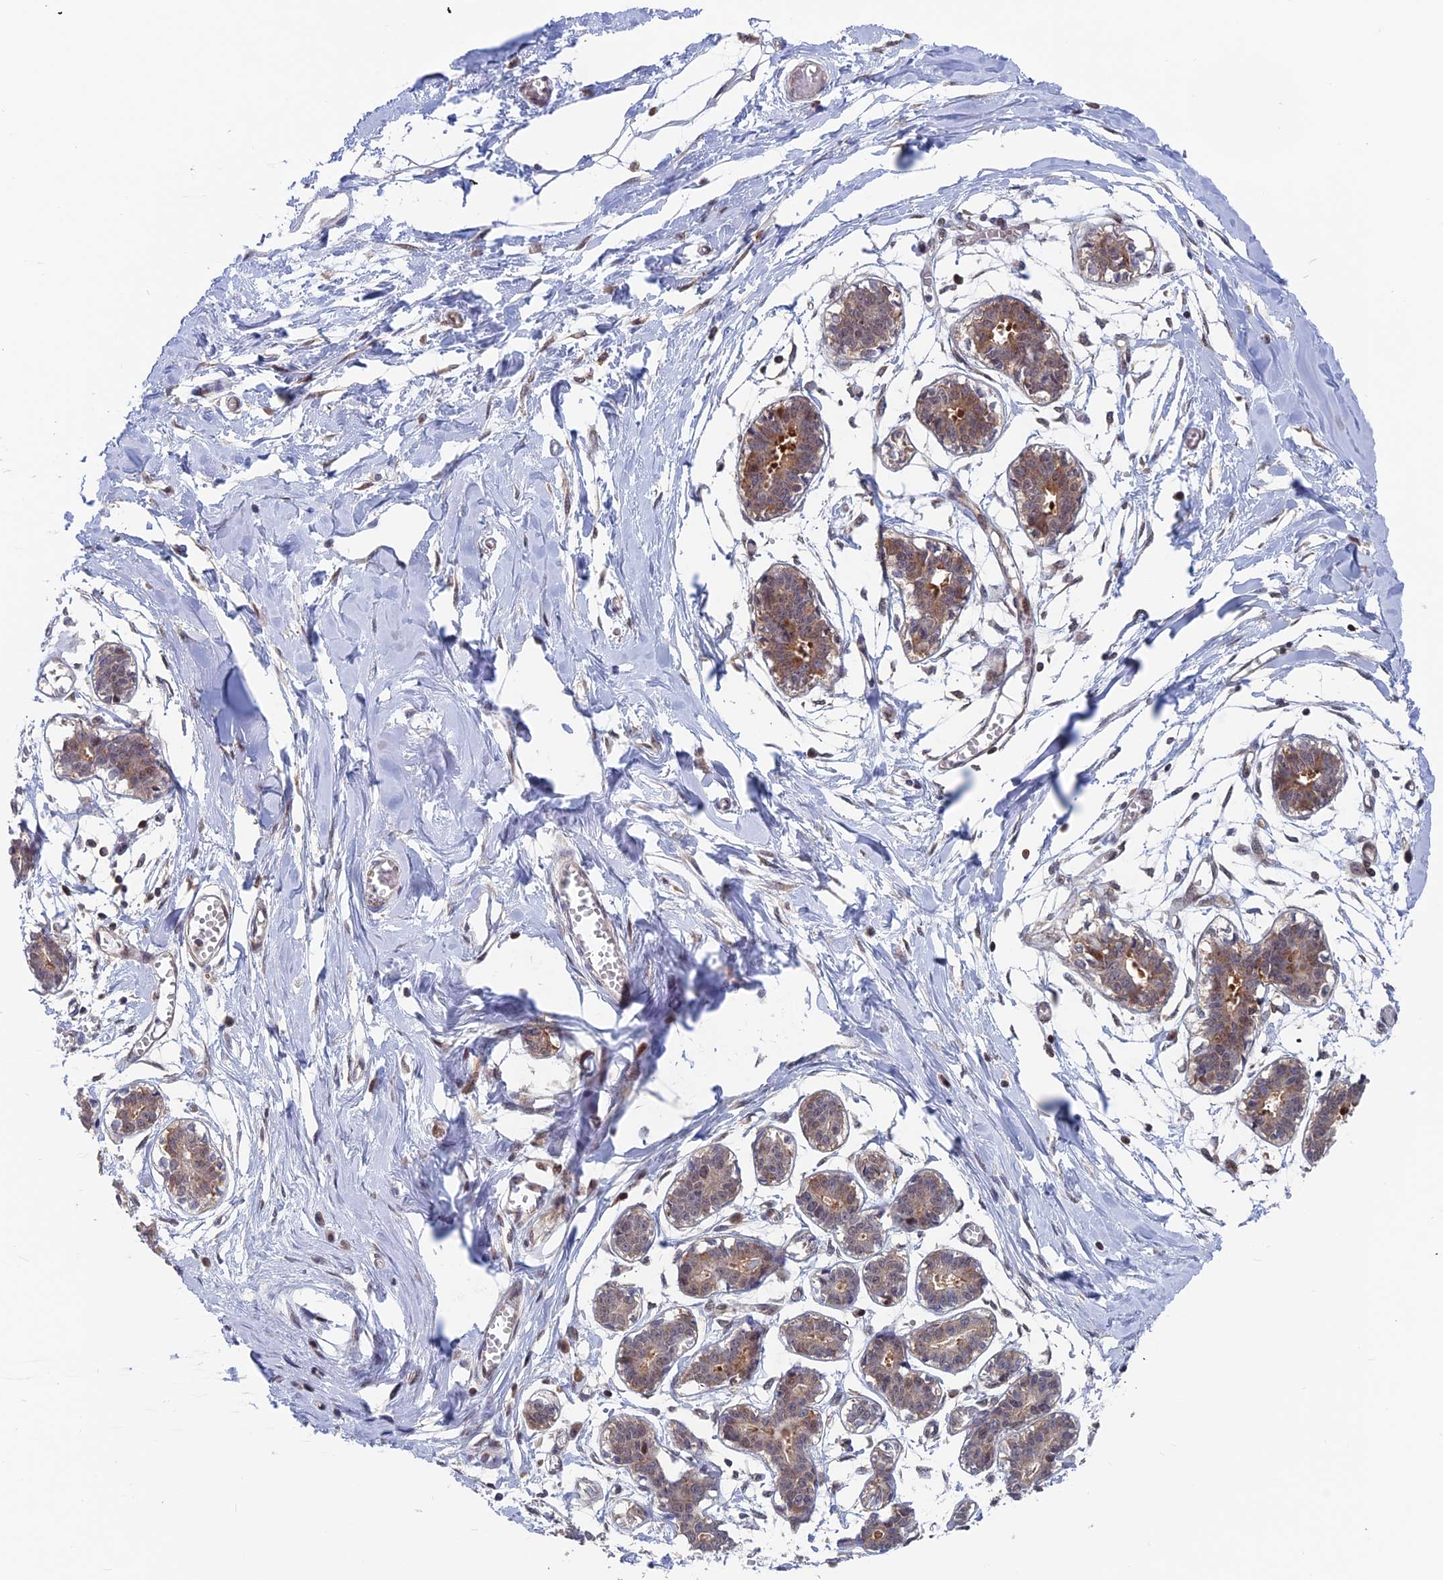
{"staining": {"intensity": "negative", "quantity": "none", "location": "none"}, "tissue": "breast", "cell_type": "Adipocytes", "image_type": "normal", "snomed": [{"axis": "morphology", "description": "Normal tissue, NOS"}, {"axis": "topography", "description": "Breast"}], "caption": "This is an IHC image of normal human breast. There is no staining in adipocytes.", "gene": "IGBP1", "patient": {"sex": "female", "age": 27}}